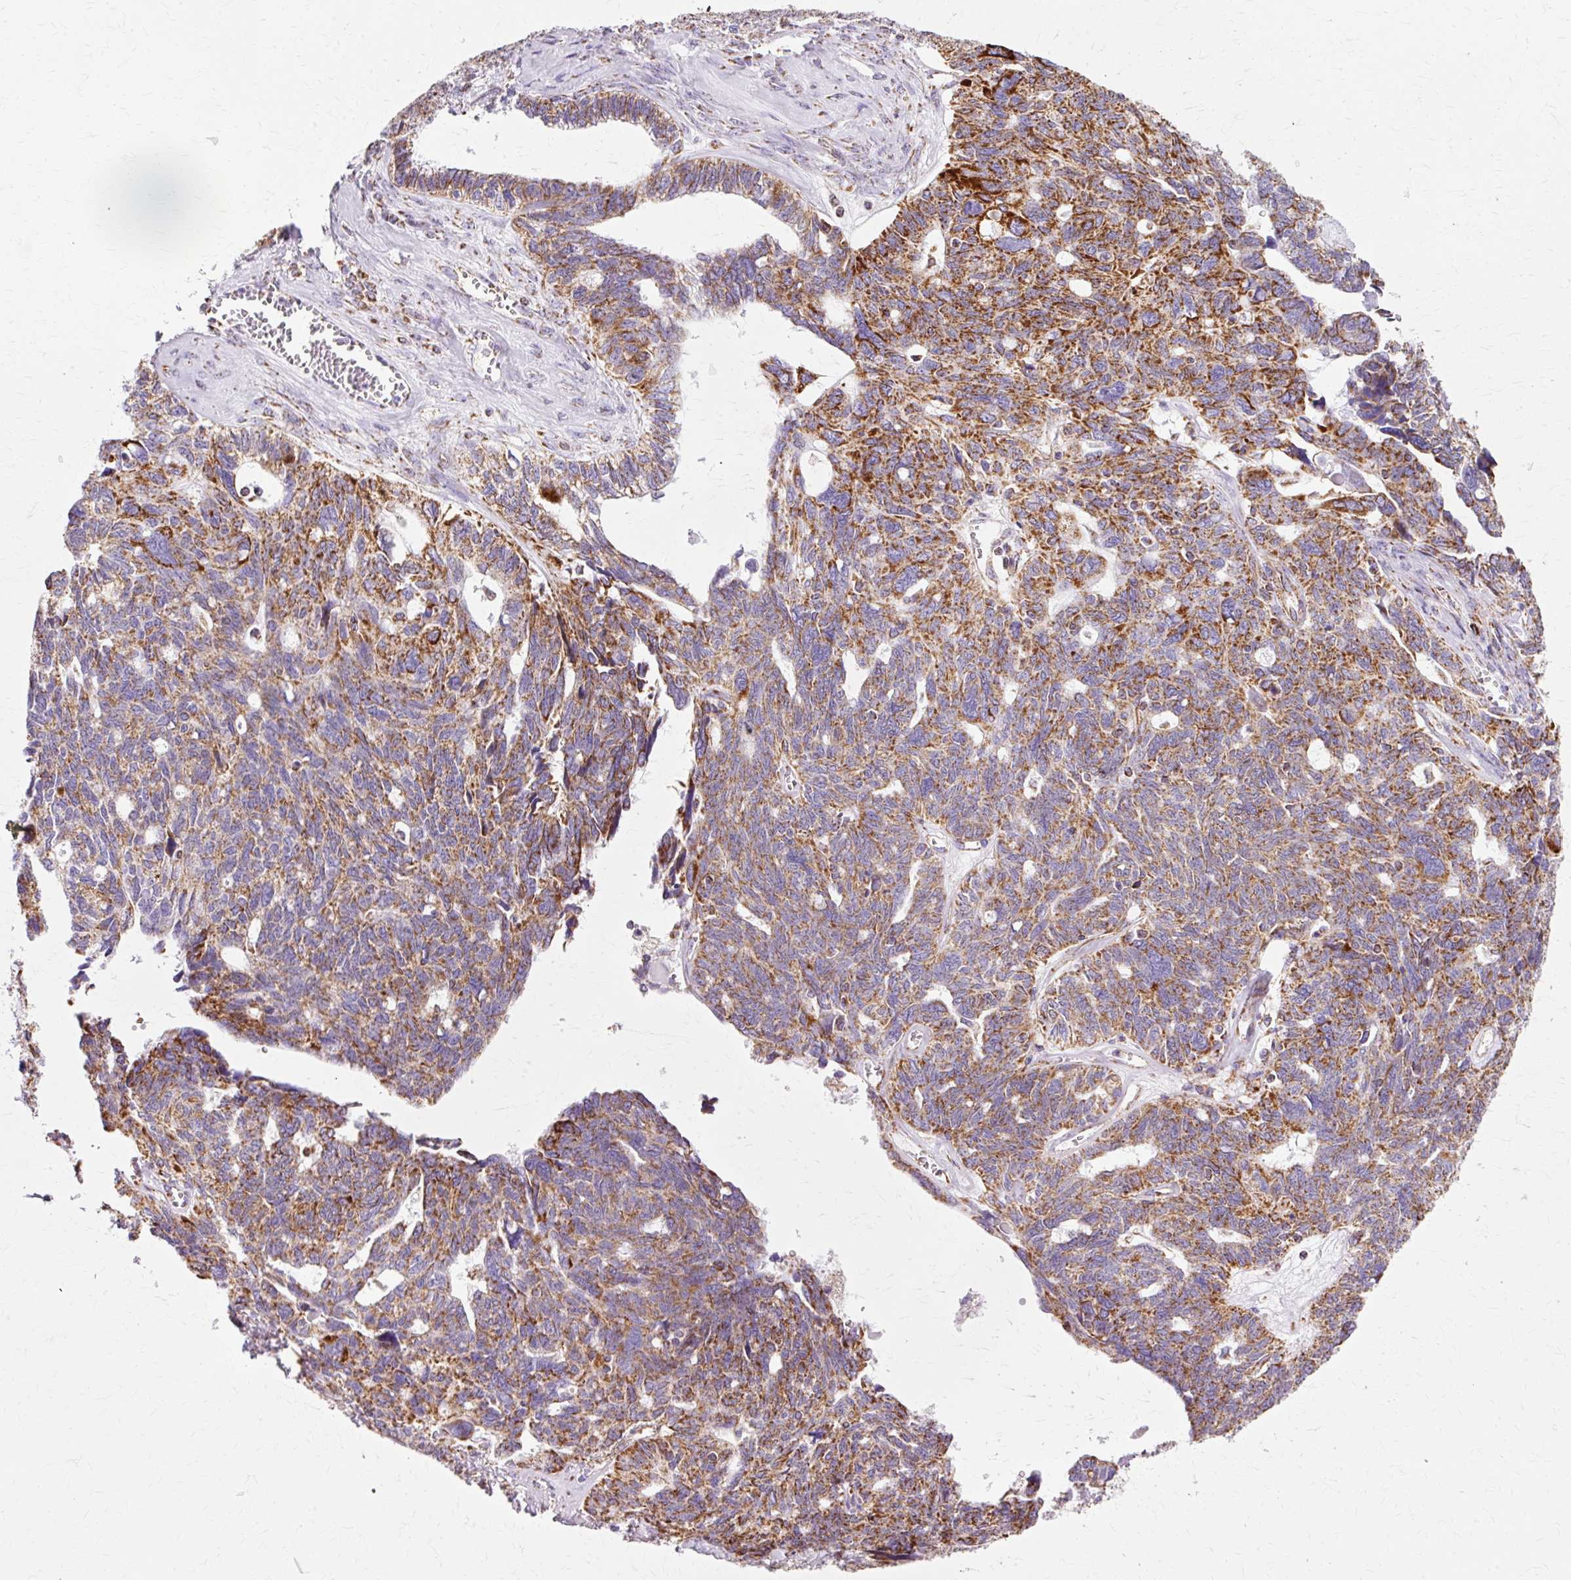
{"staining": {"intensity": "strong", "quantity": "25%-75%", "location": "cytoplasmic/membranous"}, "tissue": "ovarian cancer", "cell_type": "Tumor cells", "image_type": "cancer", "snomed": [{"axis": "morphology", "description": "Cystadenocarcinoma, serous, NOS"}, {"axis": "topography", "description": "Ovary"}], "caption": "The micrograph demonstrates immunohistochemical staining of ovarian serous cystadenocarcinoma. There is strong cytoplasmic/membranous positivity is identified in about 25%-75% of tumor cells.", "gene": "ATP5PO", "patient": {"sex": "female", "age": 79}}